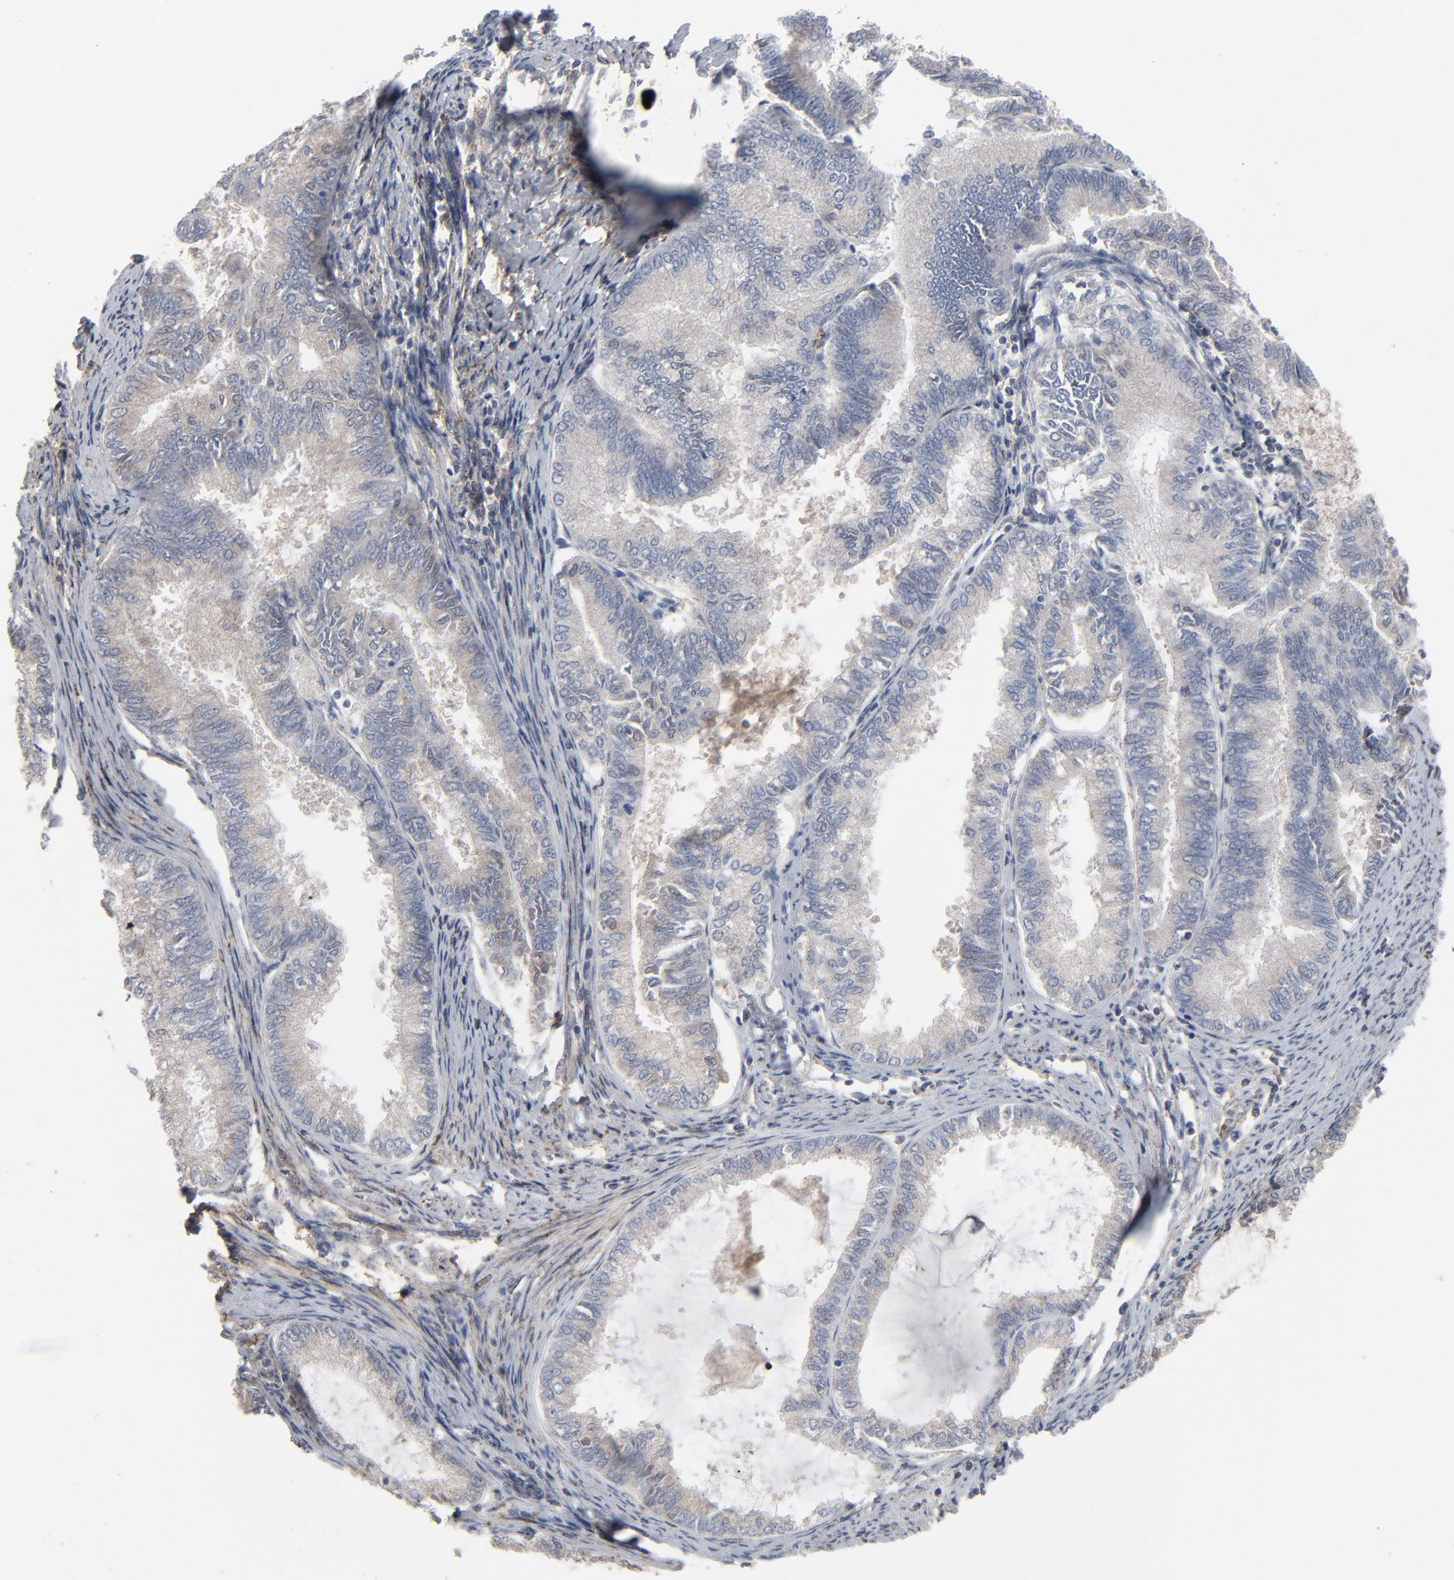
{"staining": {"intensity": "weak", "quantity": "25%-75%", "location": "cytoplasmic/membranous"}, "tissue": "endometrial cancer", "cell_type": "Tumor cells", "image_type": "cancer", "snomed": [{"axis": "morphology", "description": "Adenocarcinoma, NOS"}, {"axis": "topography", "description": "Endometrium"}], "caption": "Human adenocarcinoma (endometrial) stained for a protein (brown) demonstrates weak cytoplasmic/membranous positive expression in approximately 25%-75% of tumor cells.", "gene": "JAM3", "patient": {"sex": "female", "age": 86}}